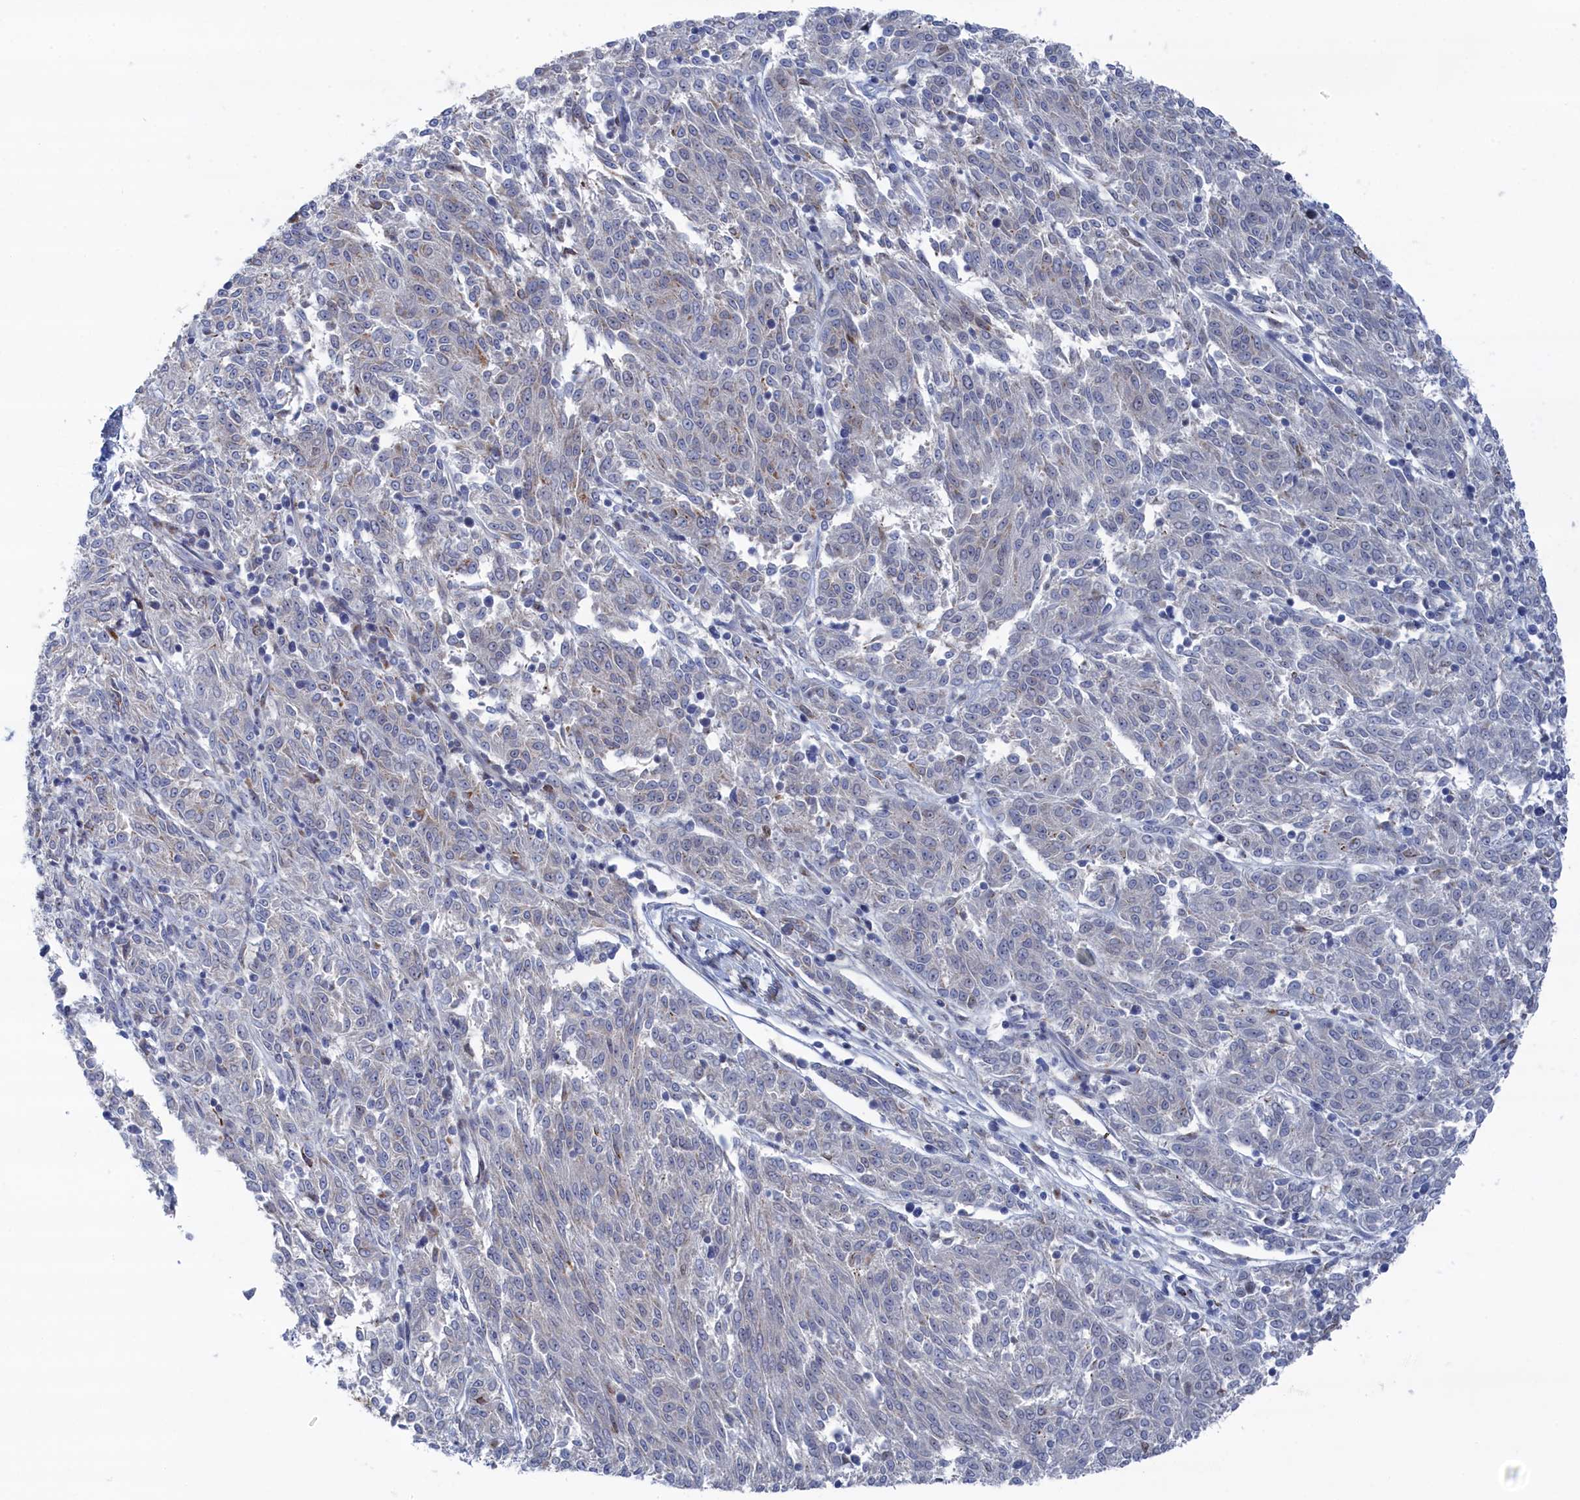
{"staining": {"intensity": "negative", "quantity": "none", "location": "none"}, "tissue": "melanoma", "cell_type": "Tumor cells", "image_type": "cancer", "snomed": [{"axis": "morphology", "description": "Malignant melanoma, NOS"}, {"axis": "topography", "description": "Skin"}], "caption": "Immunohistochemistry image of neoplastic tissue: human melanoma stained with DAB (3,3'-diaminobenzidine) exhibits no significant protein positivity in tumor cells.", "gene": "IRX1", "patient": {"sex": "female", "age": 72}}